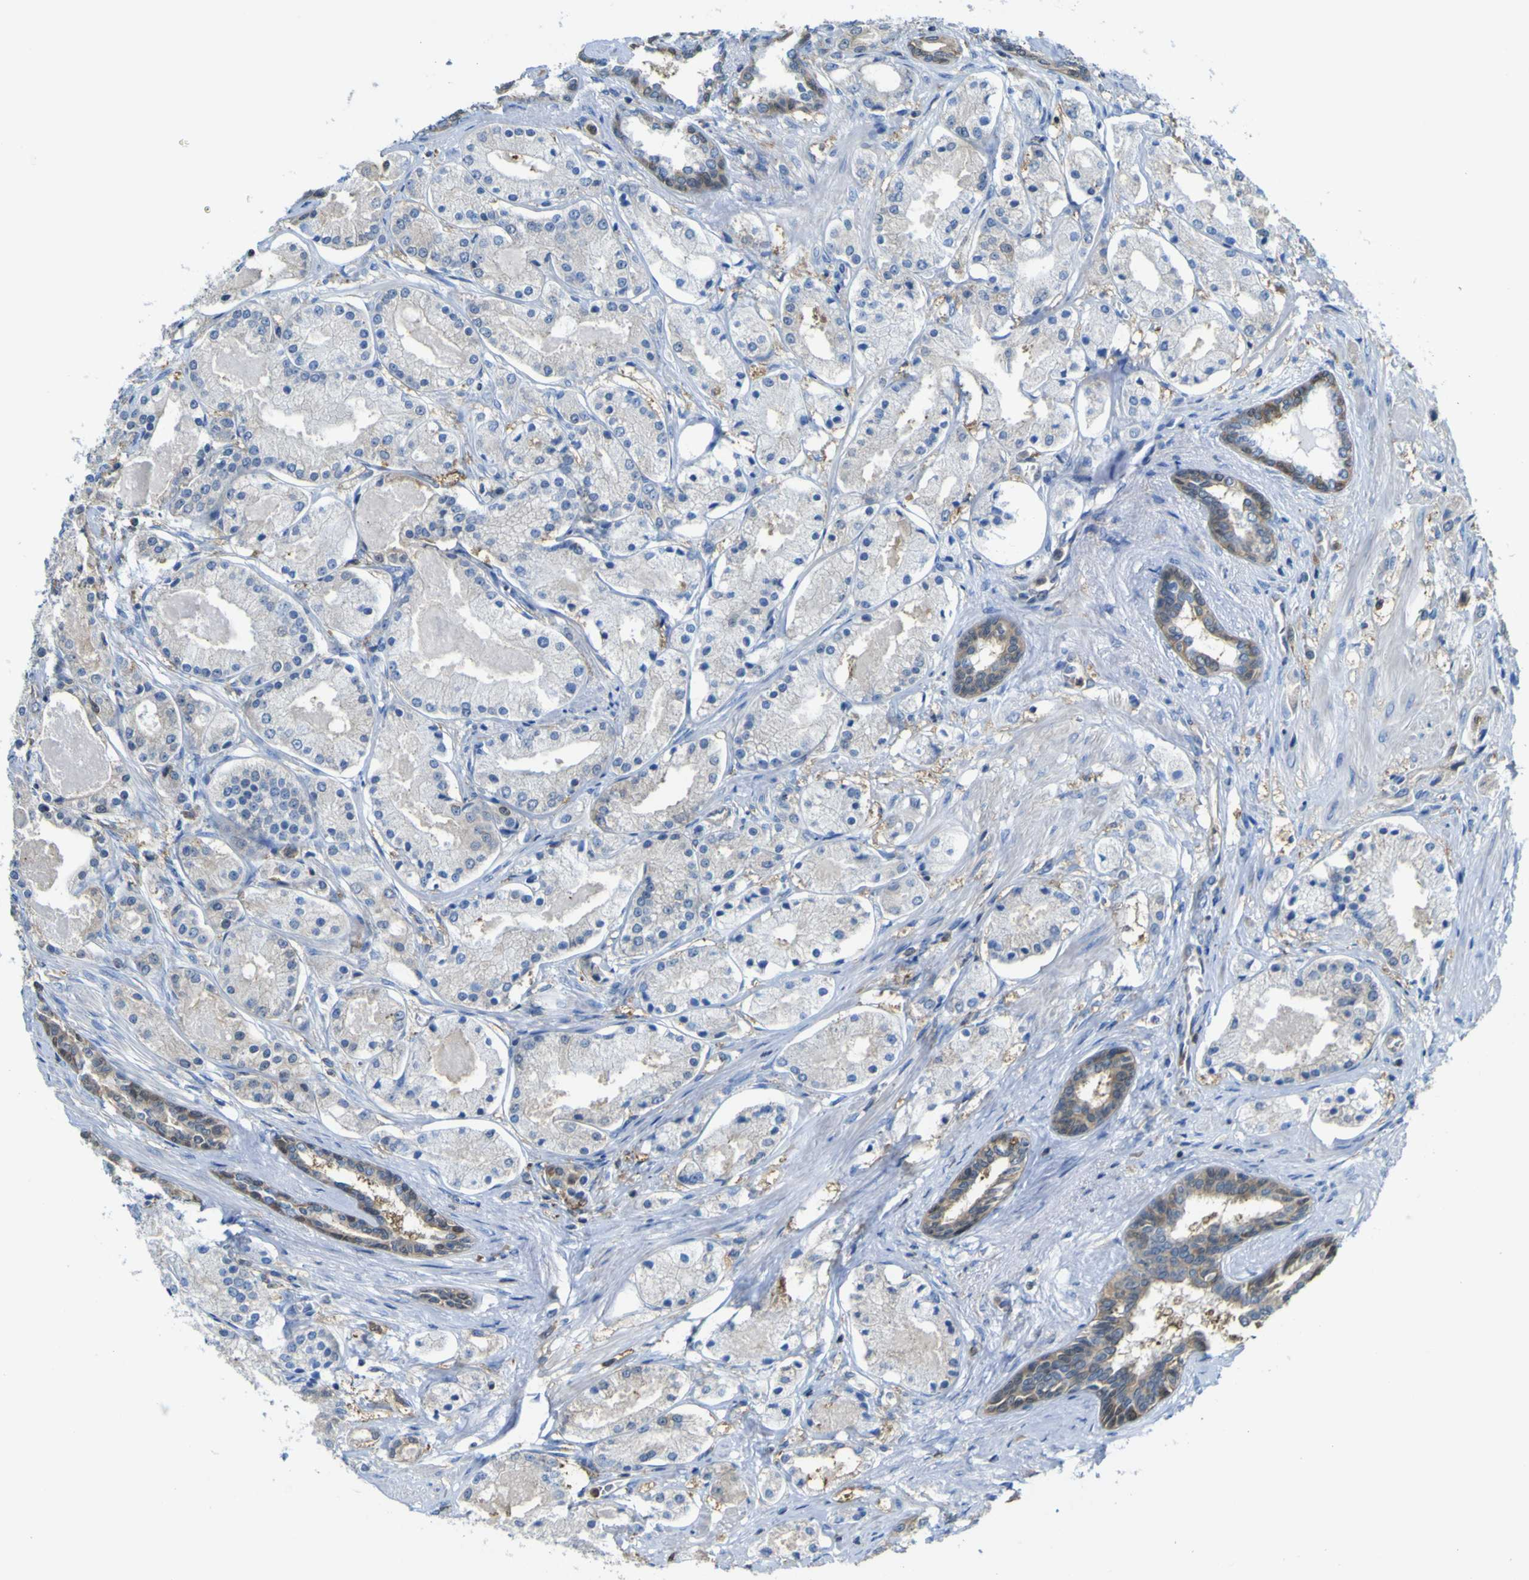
{"staining": {"intensity": "negative", "quantity": "none", "location": "none"}, "tissue": "prostate cancer", "cell_type": "Tumor cells", "image_type": "cancer", "snomed": [{"axis": "morphology", "description": "Adenocarcinoma, High grade"}, {"axis": "topography", "description": "Prostate"}], "caption": "This is an immunohistochemistry (IHC) image of prostate cancer. There is no staining in tumor cells.", "gene": "ABHD3", "patient": {"sex": "male", "age": 66}}